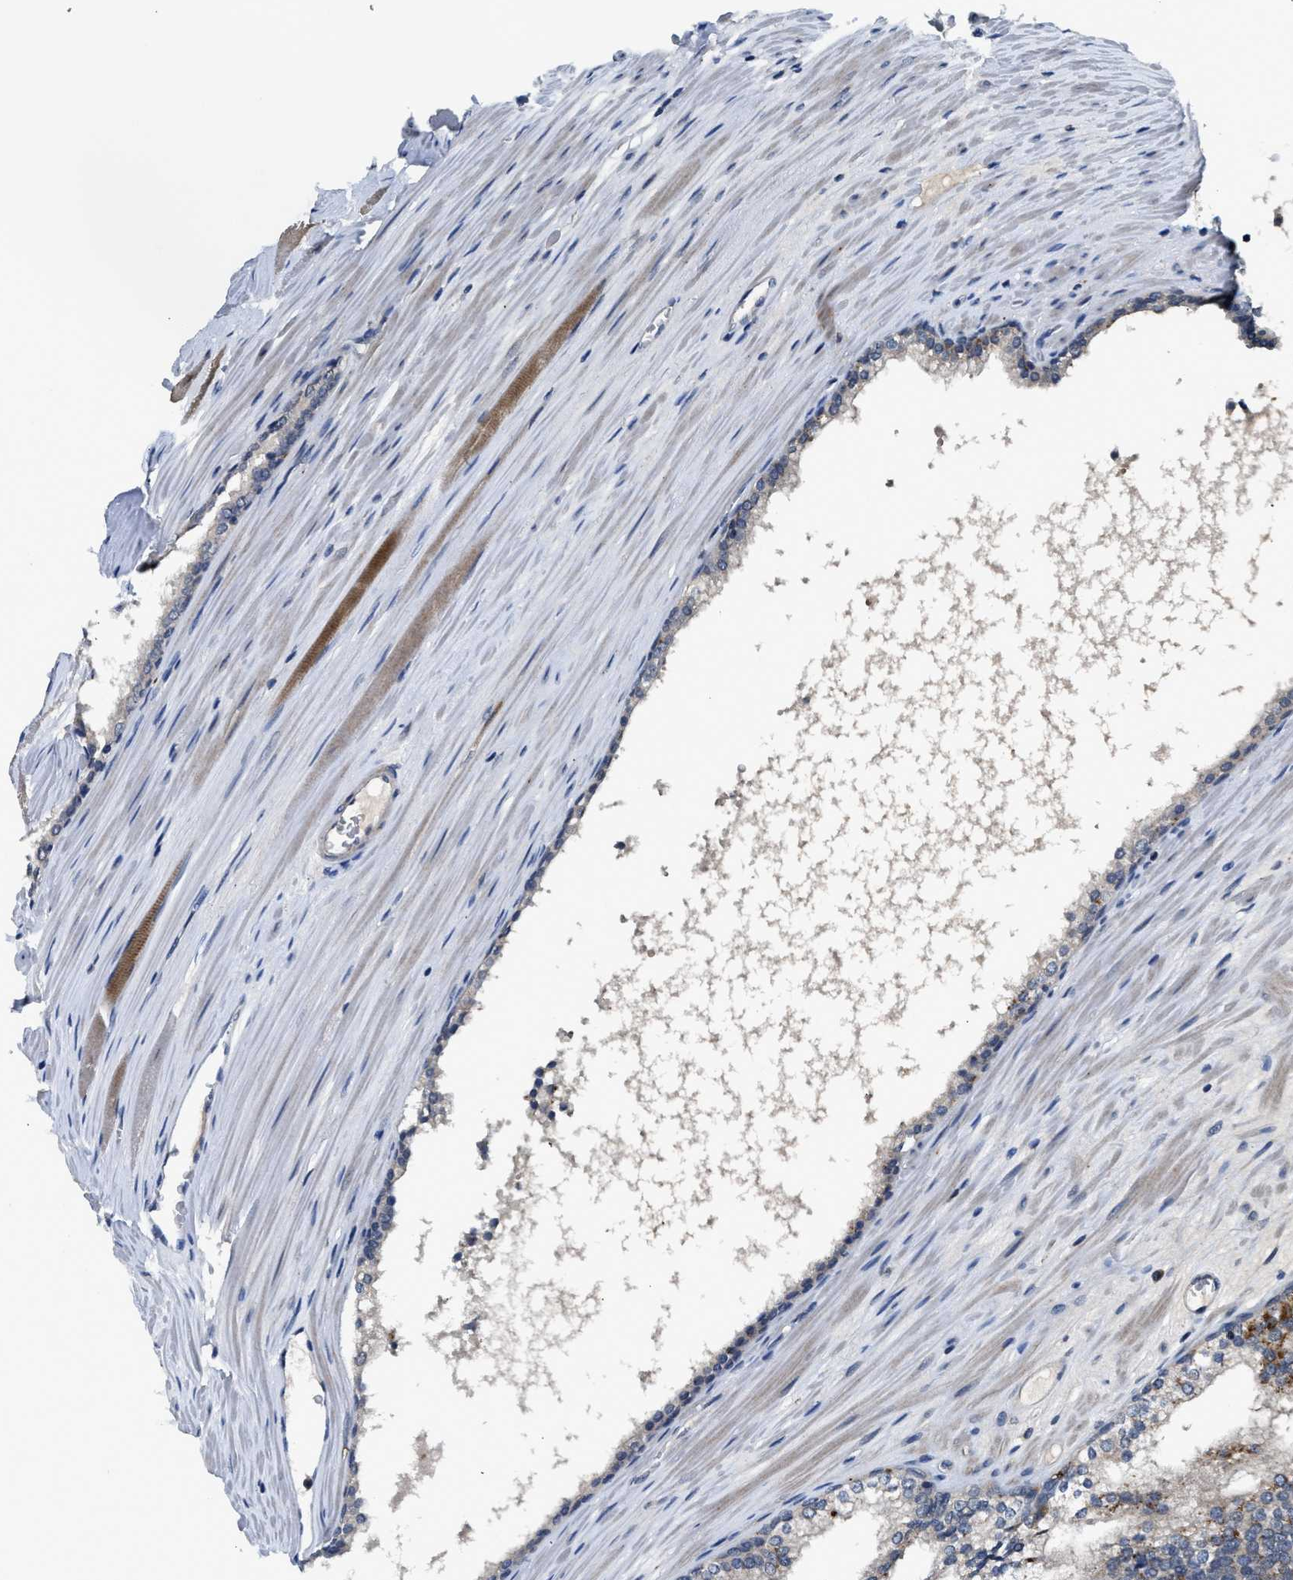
{"staining": {"intensity": "moderate", "quantity": "<25%", "location": "cytoplasmic/membranous"}, "tissue": "prostate cancer", "cell_type": "Tumor cells", "image_type": "cancer", "snomed": [{"axis": "morphology", "description": "Adenocarcinoma, Low grade"}, {"axis": "topography", "description": "Prostate"}], "caption": "Protein staining of adenocarcinoma (low-grade) (prostate) tissue reveals moderate cytoplasmic/membranous staining in about <25% of tumor cells. (brown staining indicates protein expression, while blue staining denotes nuclei).", "gene": "PDE7A", "patient": {"sex": "male", "age": 70}}